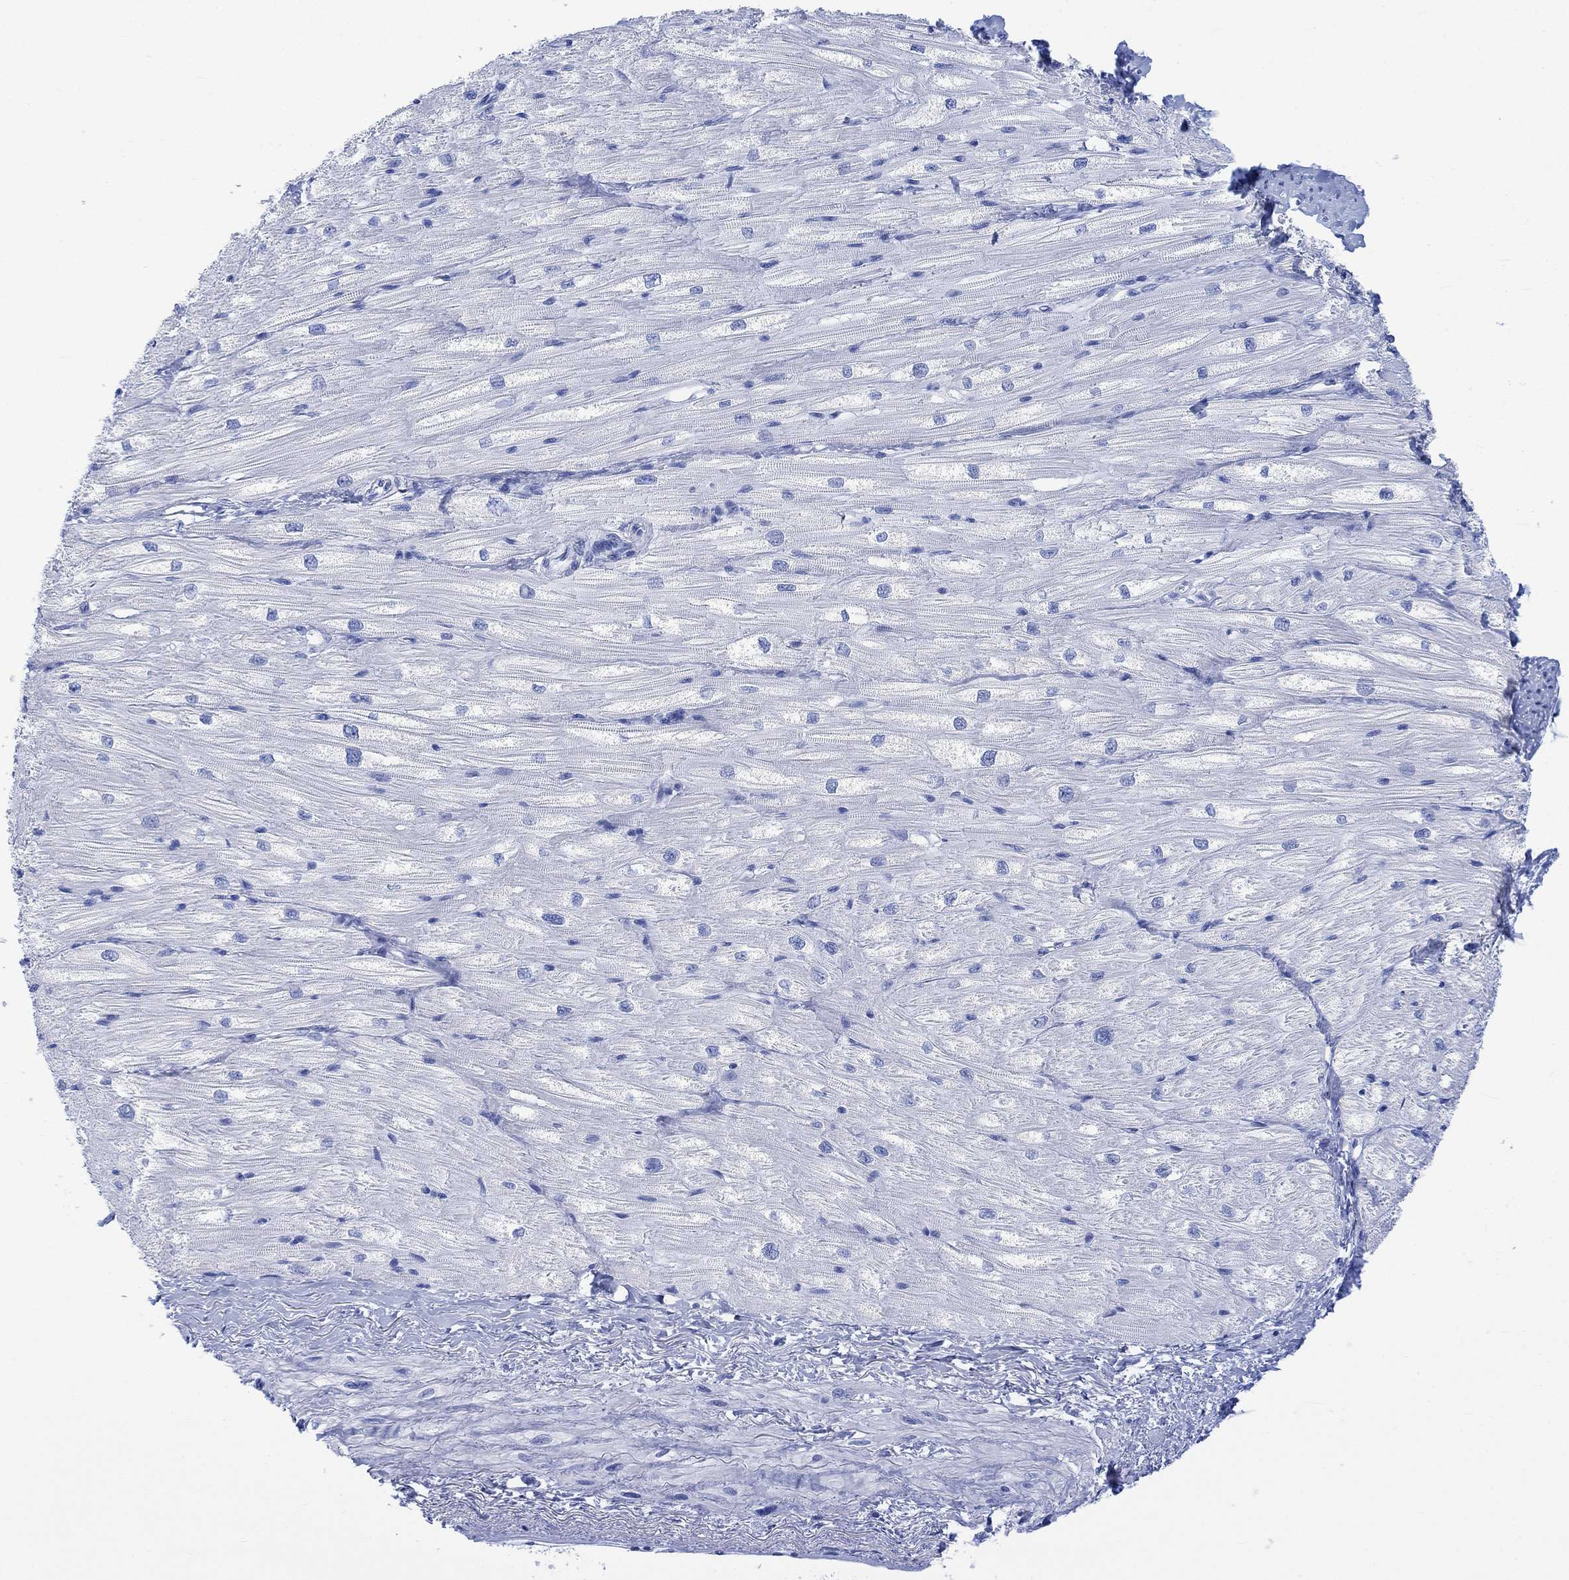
{"staining": {"intensity": "negative", "quantity": "none", "location": "none"}, "tissue": "heart muscle", "cell_type": "Cardiomyocytes", "image_type": "normal", "snomed": [{"axis": "morphology", "description": "Normal tissue, NOS"}, {"axis": "topography", "description": "Heart"}], "caption": "Immunohistochemistry (IHC) of normal heart muscle exhibits no positivity in cardiomyocytes.", "gene": "CELF4", "patient": {"sex": "male", "age": 57}}